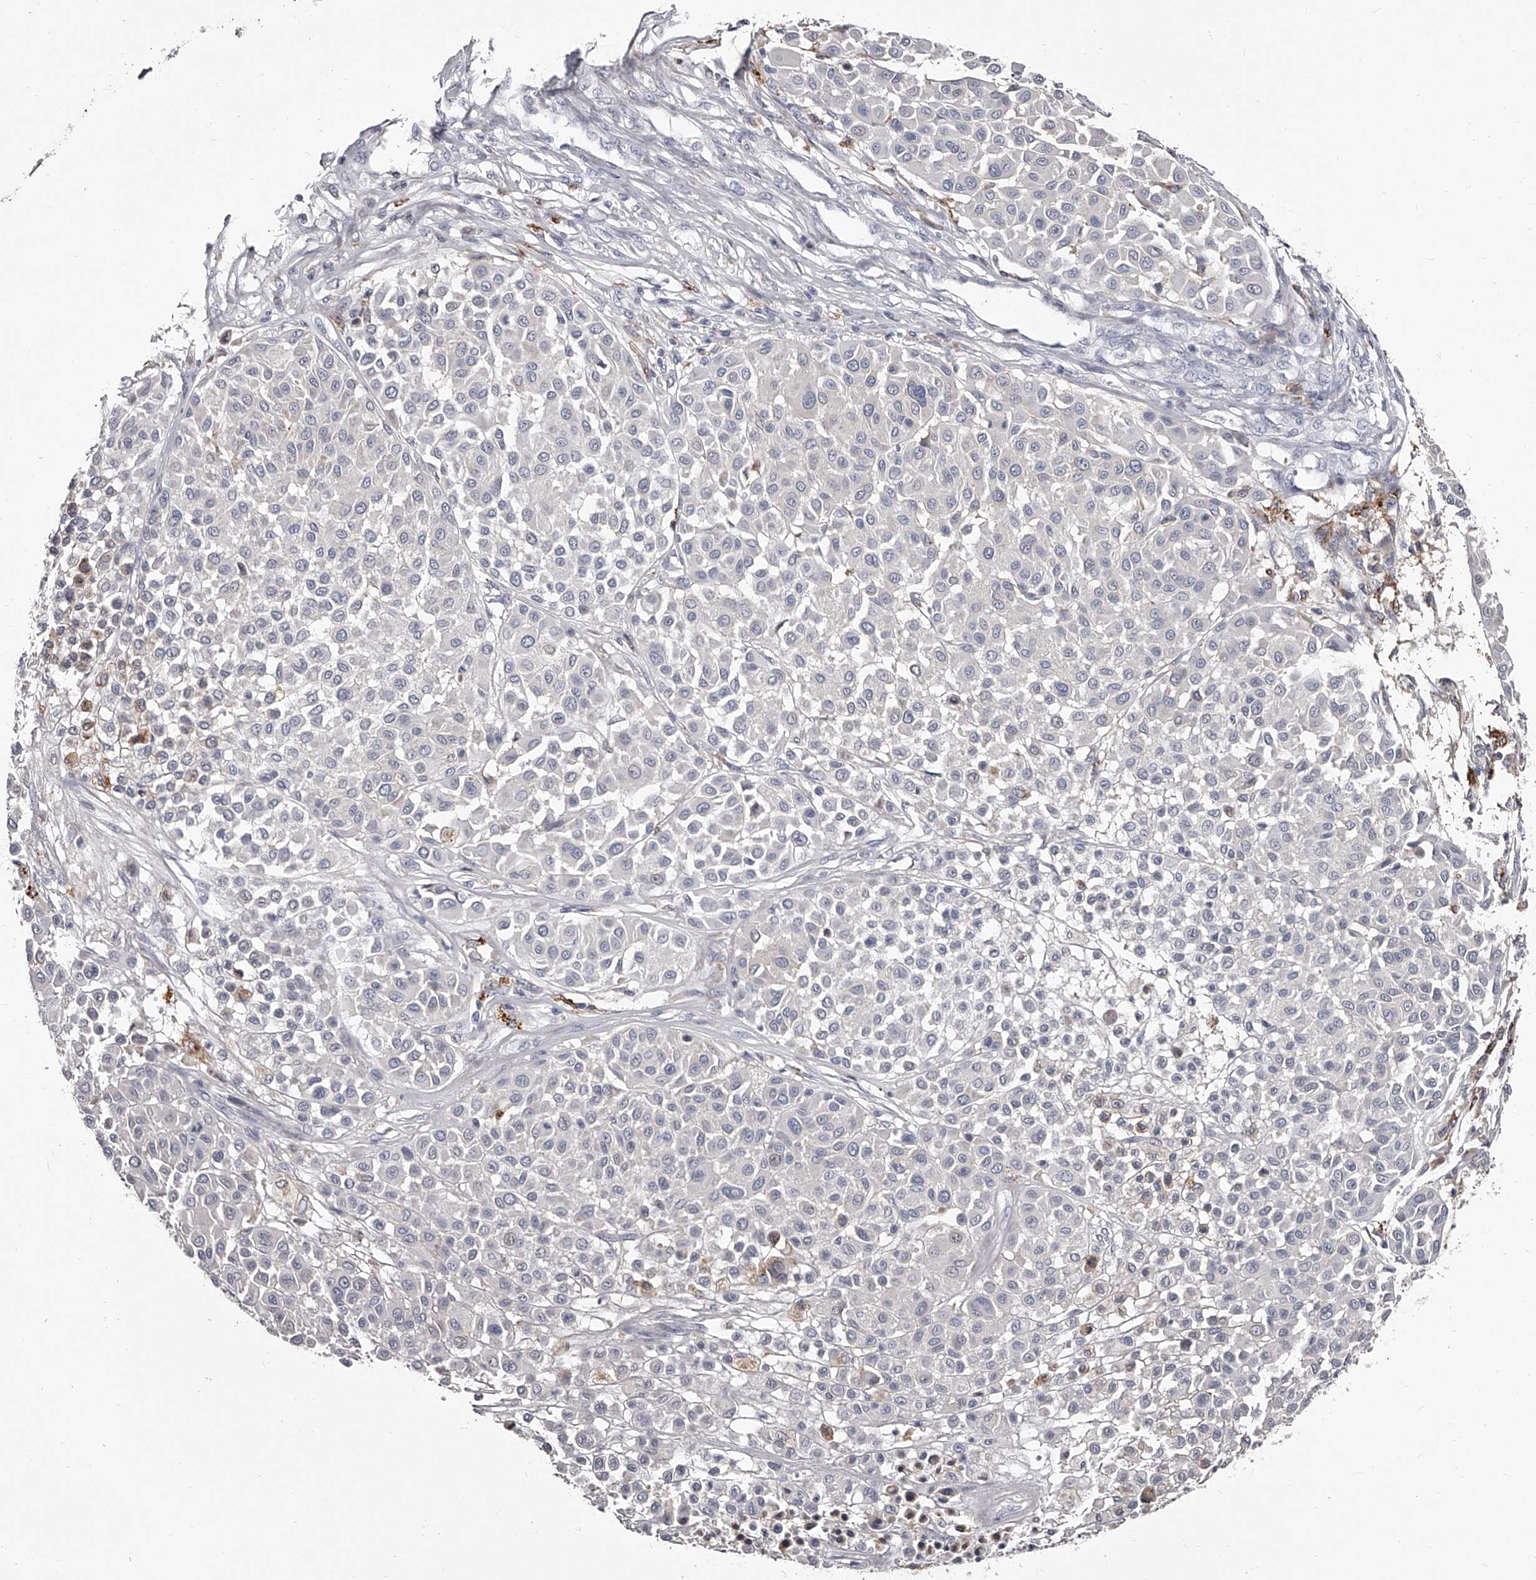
{"staining": {"intensity": "negative", "quantity": "none", "location": "none"}, "tissue": "melanoma", "cell_type": "Tumor cells", "image_type": "cancer", "snomed": [{"axis": "morphology", "description": "Malignant melanoma, Metastatic site"}, {"axis": "topography", "description": "Soft tissue"}], "caption": "High power microscopy micrograph of an immunohistochemistry micrograph of malignant melanoma (metastatic site), revealing no significant positivity in tumor cells. The staining was performed using DAB (3,3'-diaminobenzidine) to visualize the protein expression in brown, while the nuclei were stained in blue with hematoxylin (Magnification: 20x).", "gene": "PACSIN1", "patient": {"sex": "male", "age": 41}}